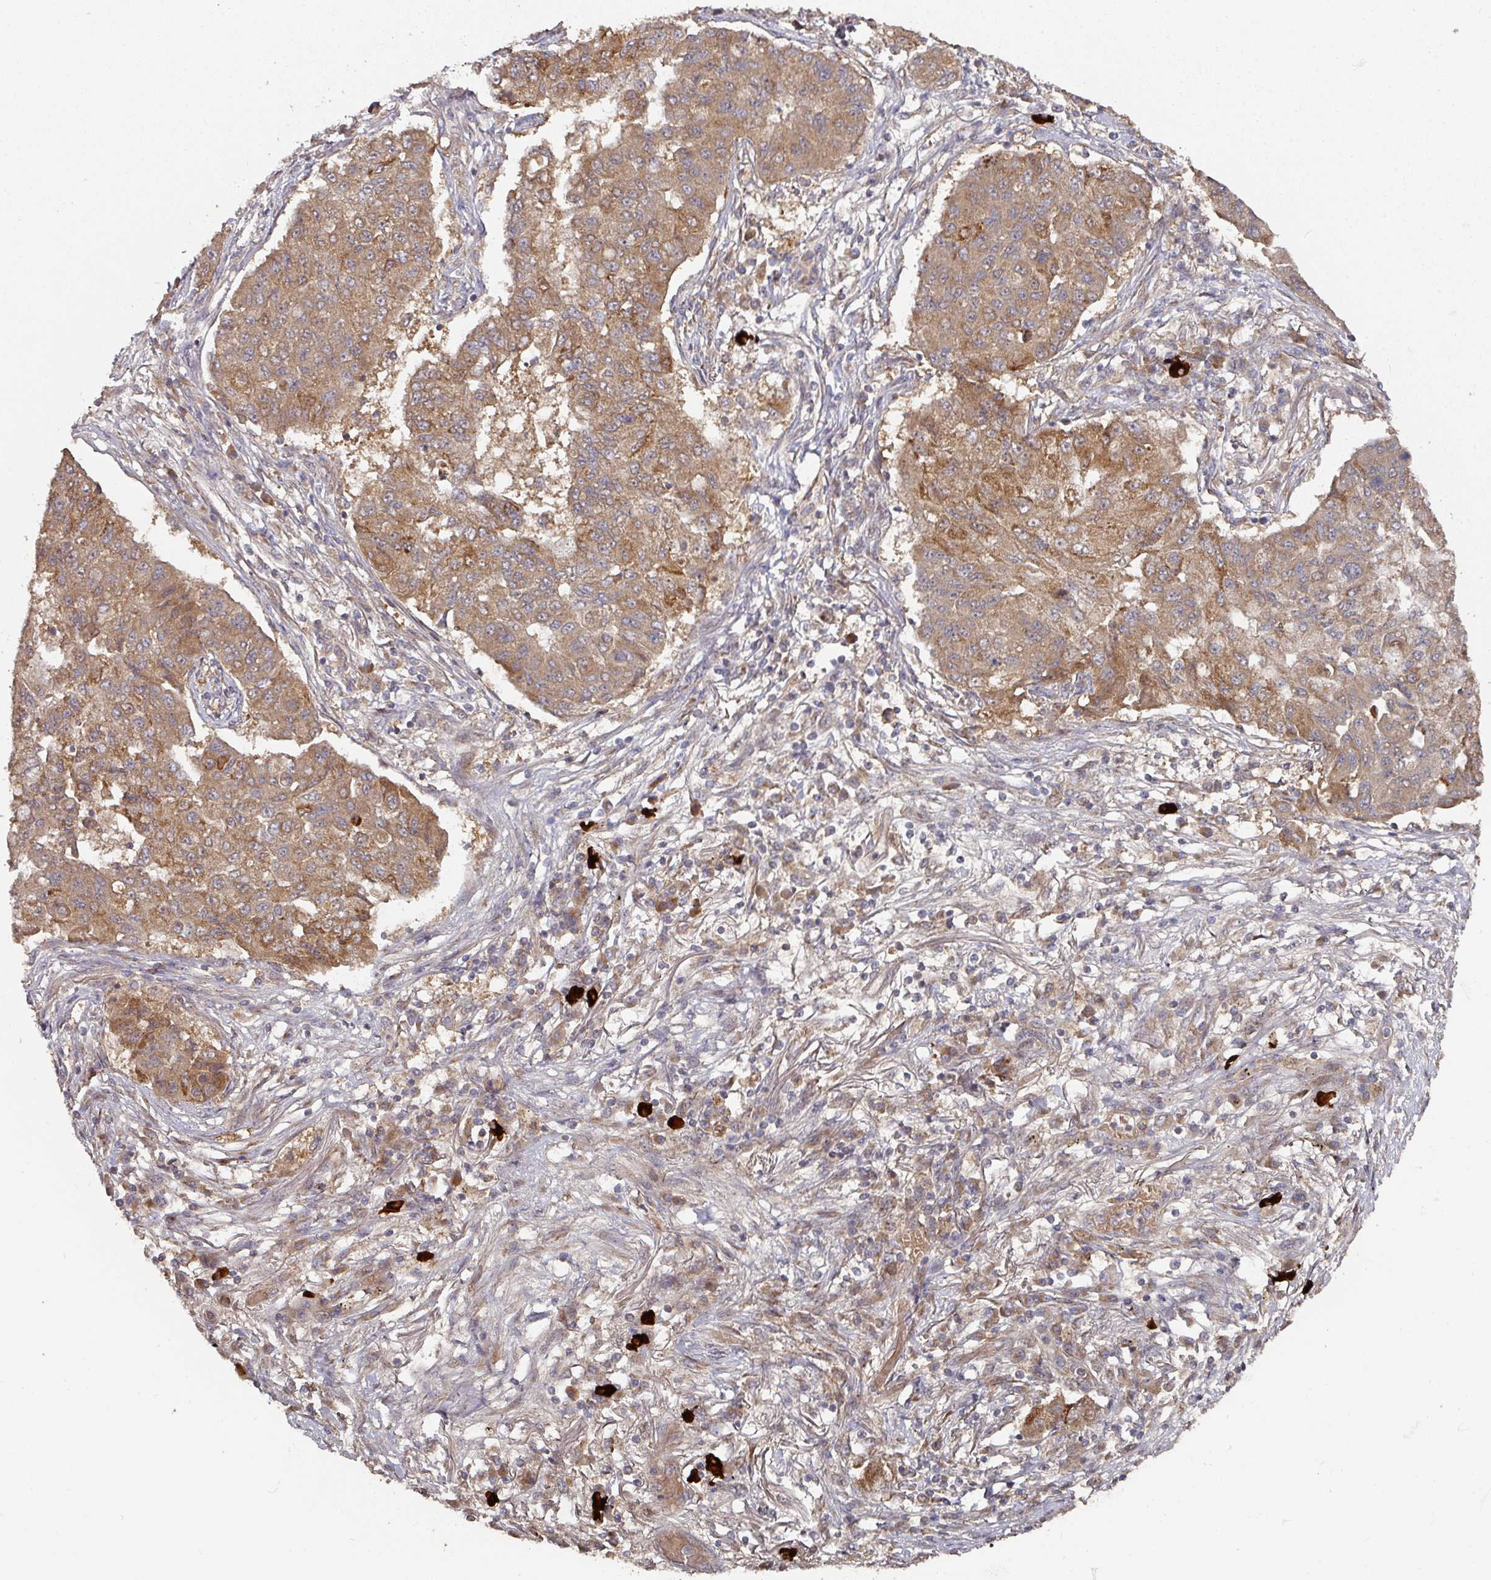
{"staining": {"intensity": "moderate", "quantity": ">75%", "location": "cytoplasmic/membranous"}, "tissue": "lung cancer", "cell_type": "Tumor cells", "image_type": "cancer", "snomed": [{"axis": "morphology", "description": "Squamous cell carcinoma, NOS"}, {"axis": "topography", "description": "Lung"}], "caption": "There is medium levels of moderate cytoplasmic/membranous expression in tumor cells of lung cancer, as demonstrated by immunohistochemical staining (brown color).", "gene": "DNAJC7", "patient": {"sex": "male", "age": 74}}